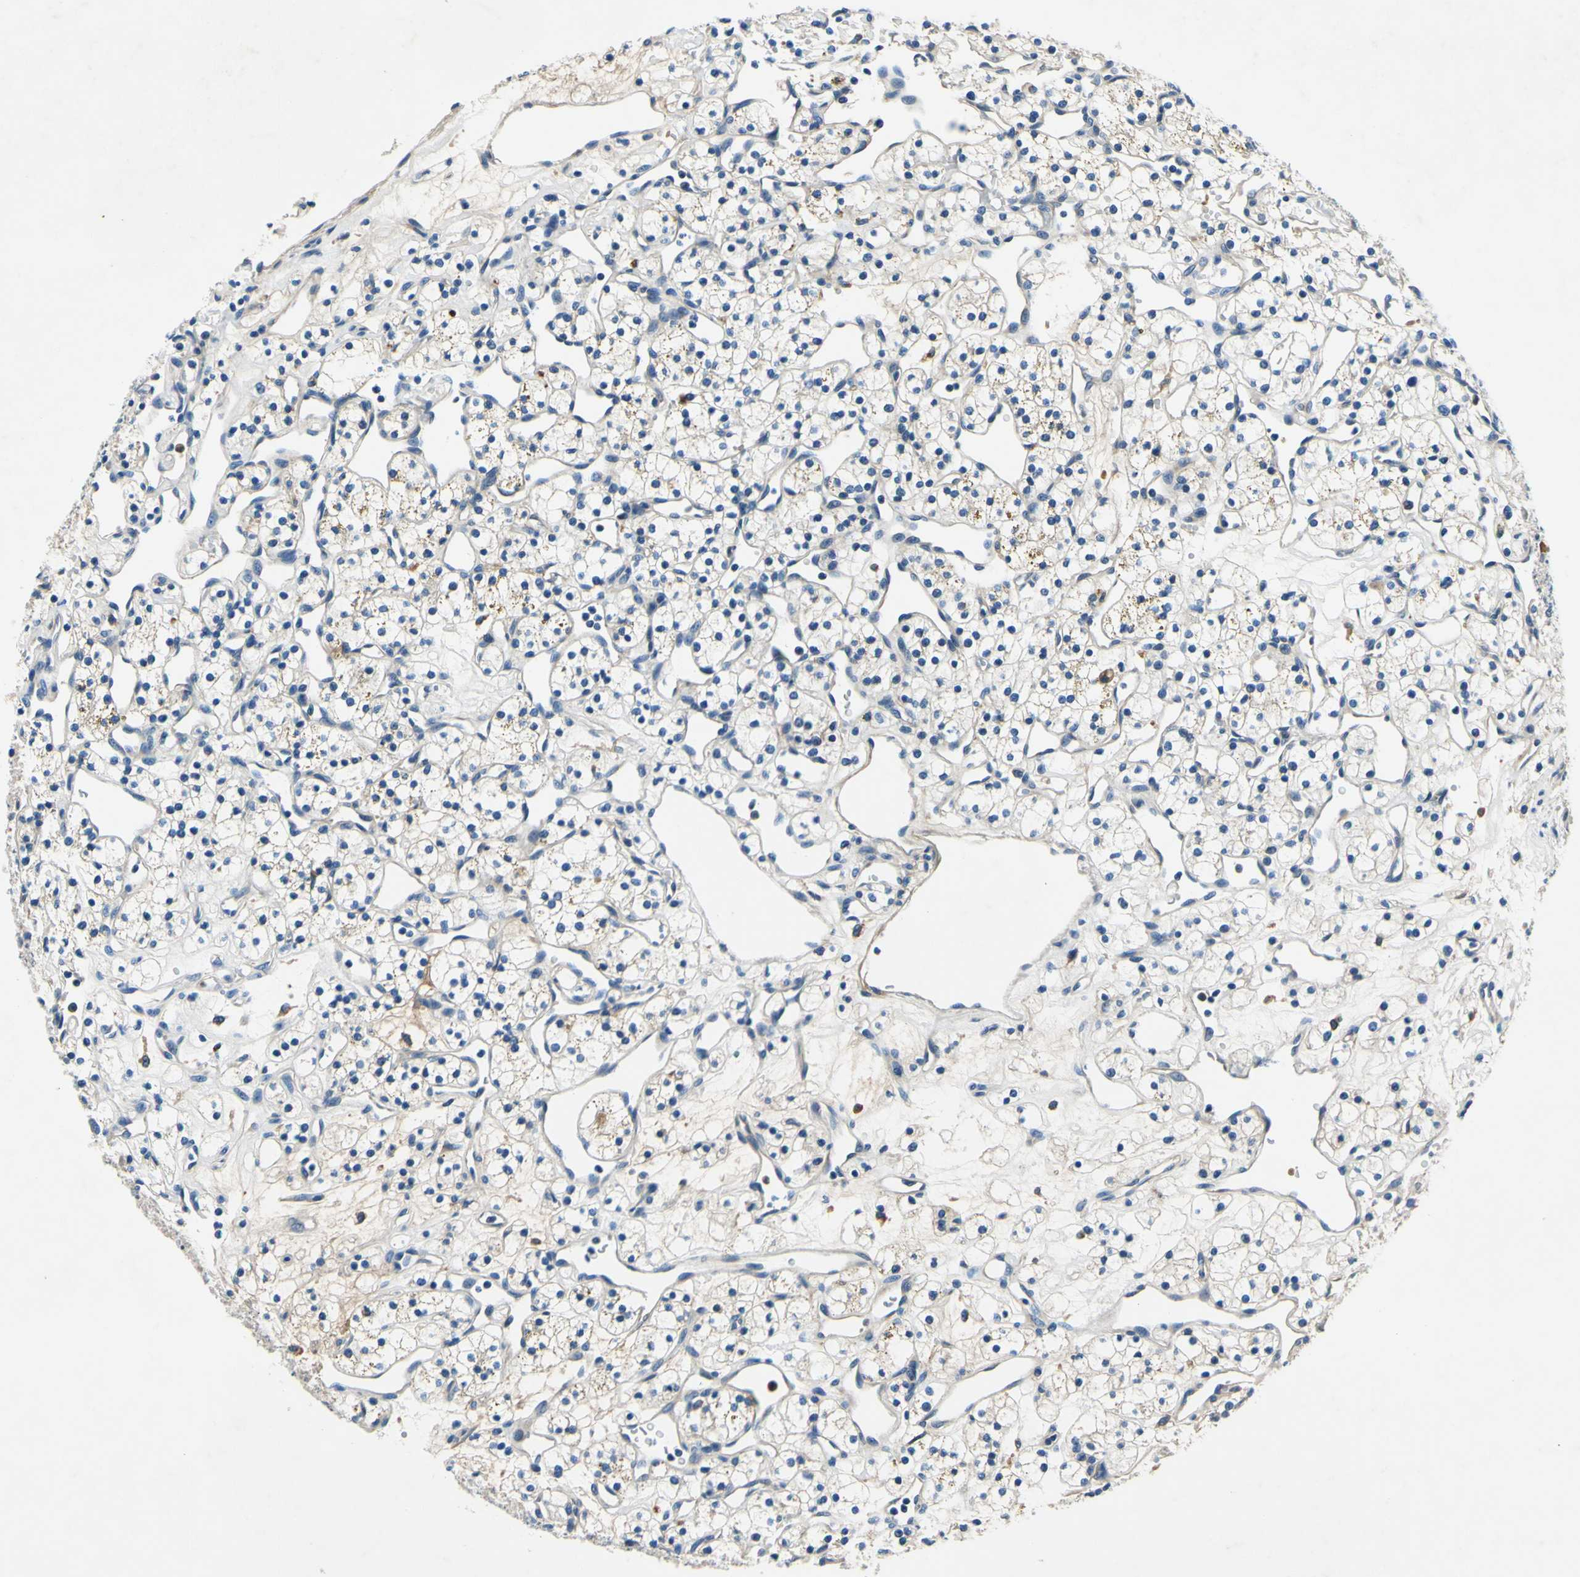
{"staining": {"intensity": "weak", "quantity": "<25%", "location": "cytoplasmic/membranous"}, "tissue": "renal cancer", "cell_type": "Tumor cells", "image_type": "cancer", "snomed": [{"axis": "morphology", "description": "Adenocarcinoma, NOS"}, {"axis": "topography", "description": "Kidney"}], "caption": "High magnification brightfield microscopy of renal cancer (adenocarcinoma) stained with DAB (brown) and counterstained with hematoxylin (blue): tumor cells show no significant positivity.", "gene": "PLA2G4A", "patient": {"sex": "female", "age": 60}}